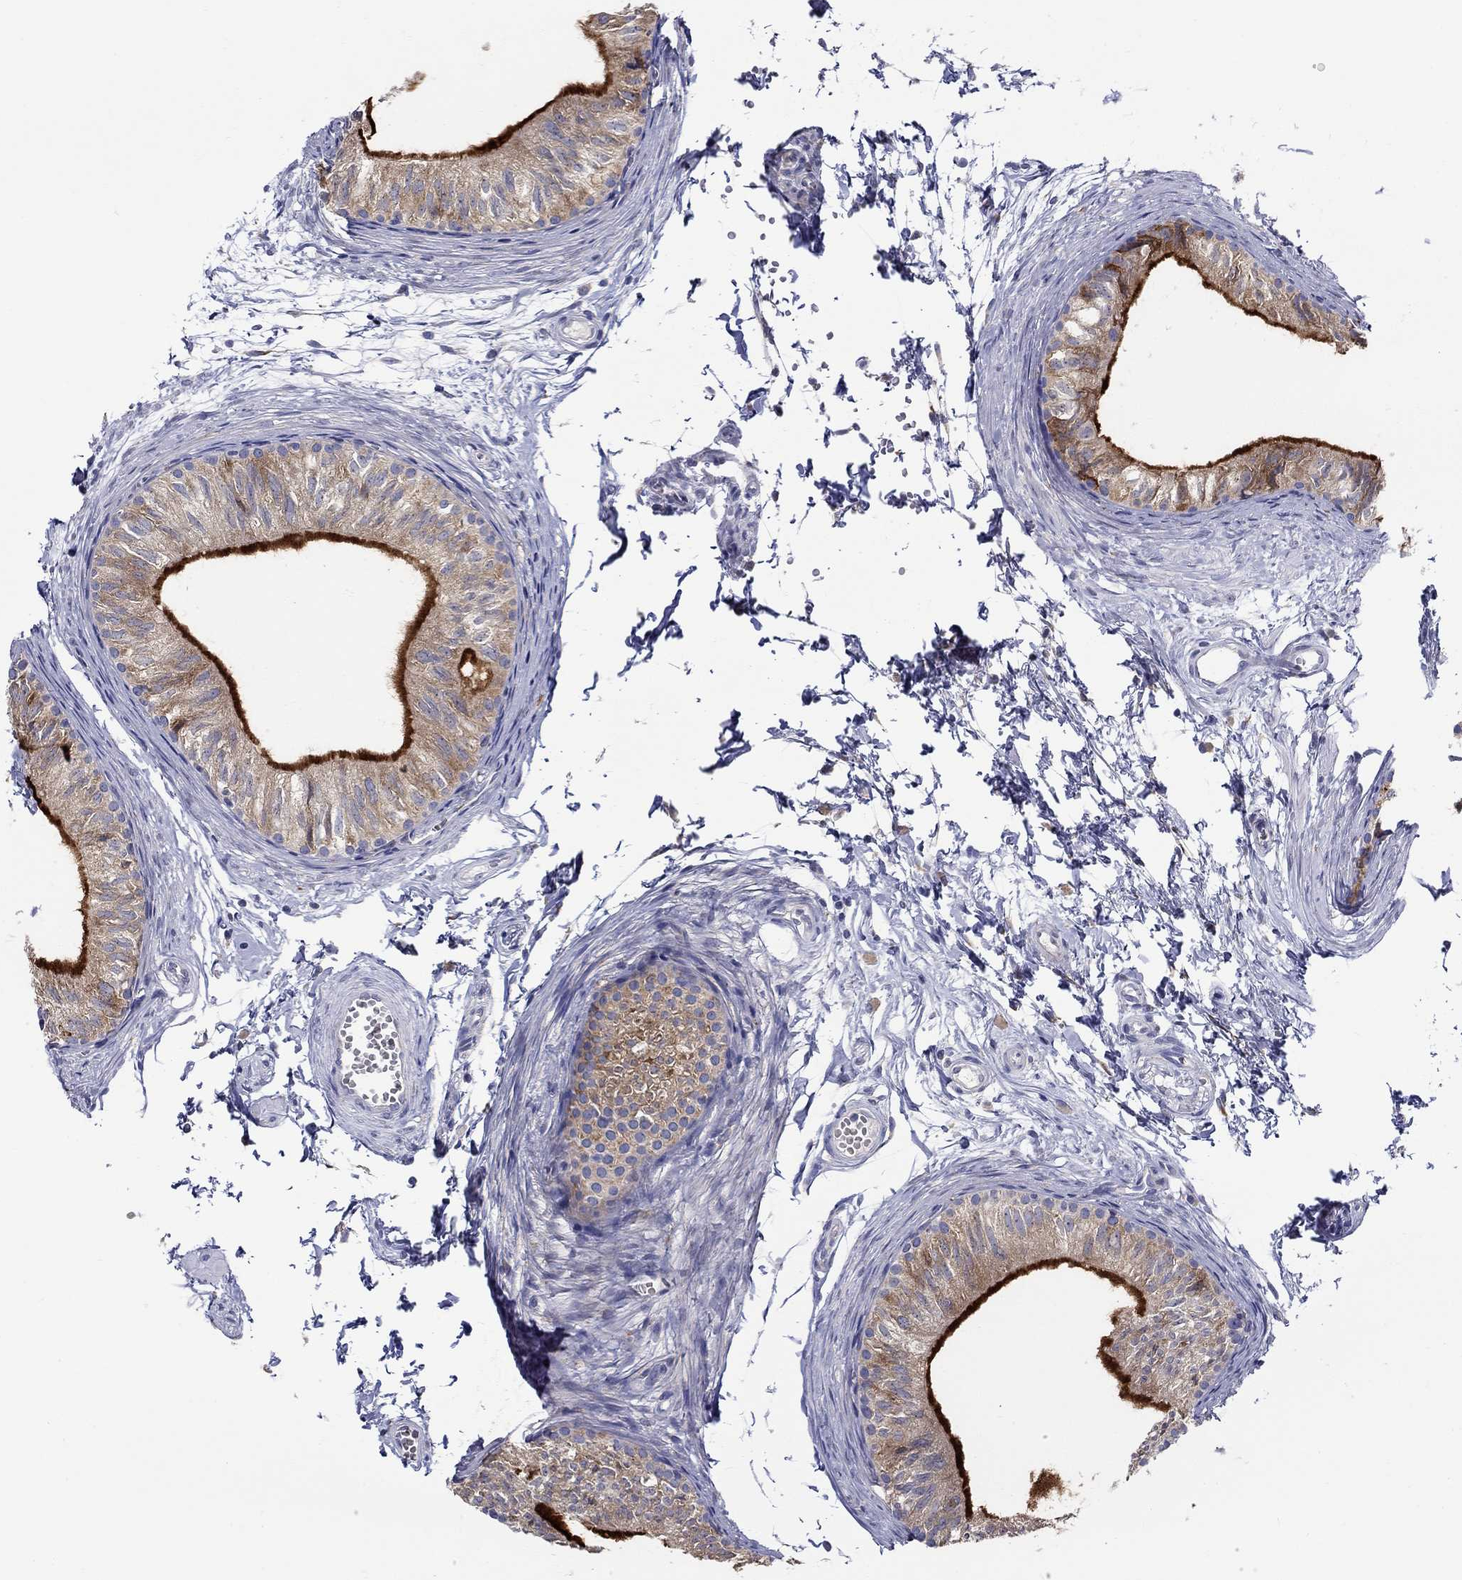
{"staining": {"intensity": "strong", "quantity": "25%-75%", "location": "cytoplasmic/membranous"}, "tissue": "epididymis", "cell_type": "Glandular cells", "image_type": "normal", "snomed": [{"axis": "morphology", "description": "Normal tissue, NOS"}, {"axis": "topography", "description": "Epididymis"}], "caption": "Epididymis stained for a protein (brown) shows strong cytoplasmic/membranous positive staining in approximately 25%-75% of glandular cells.", "gene": "QRFPR", "patient": {"sex": "male", "age": 22}}